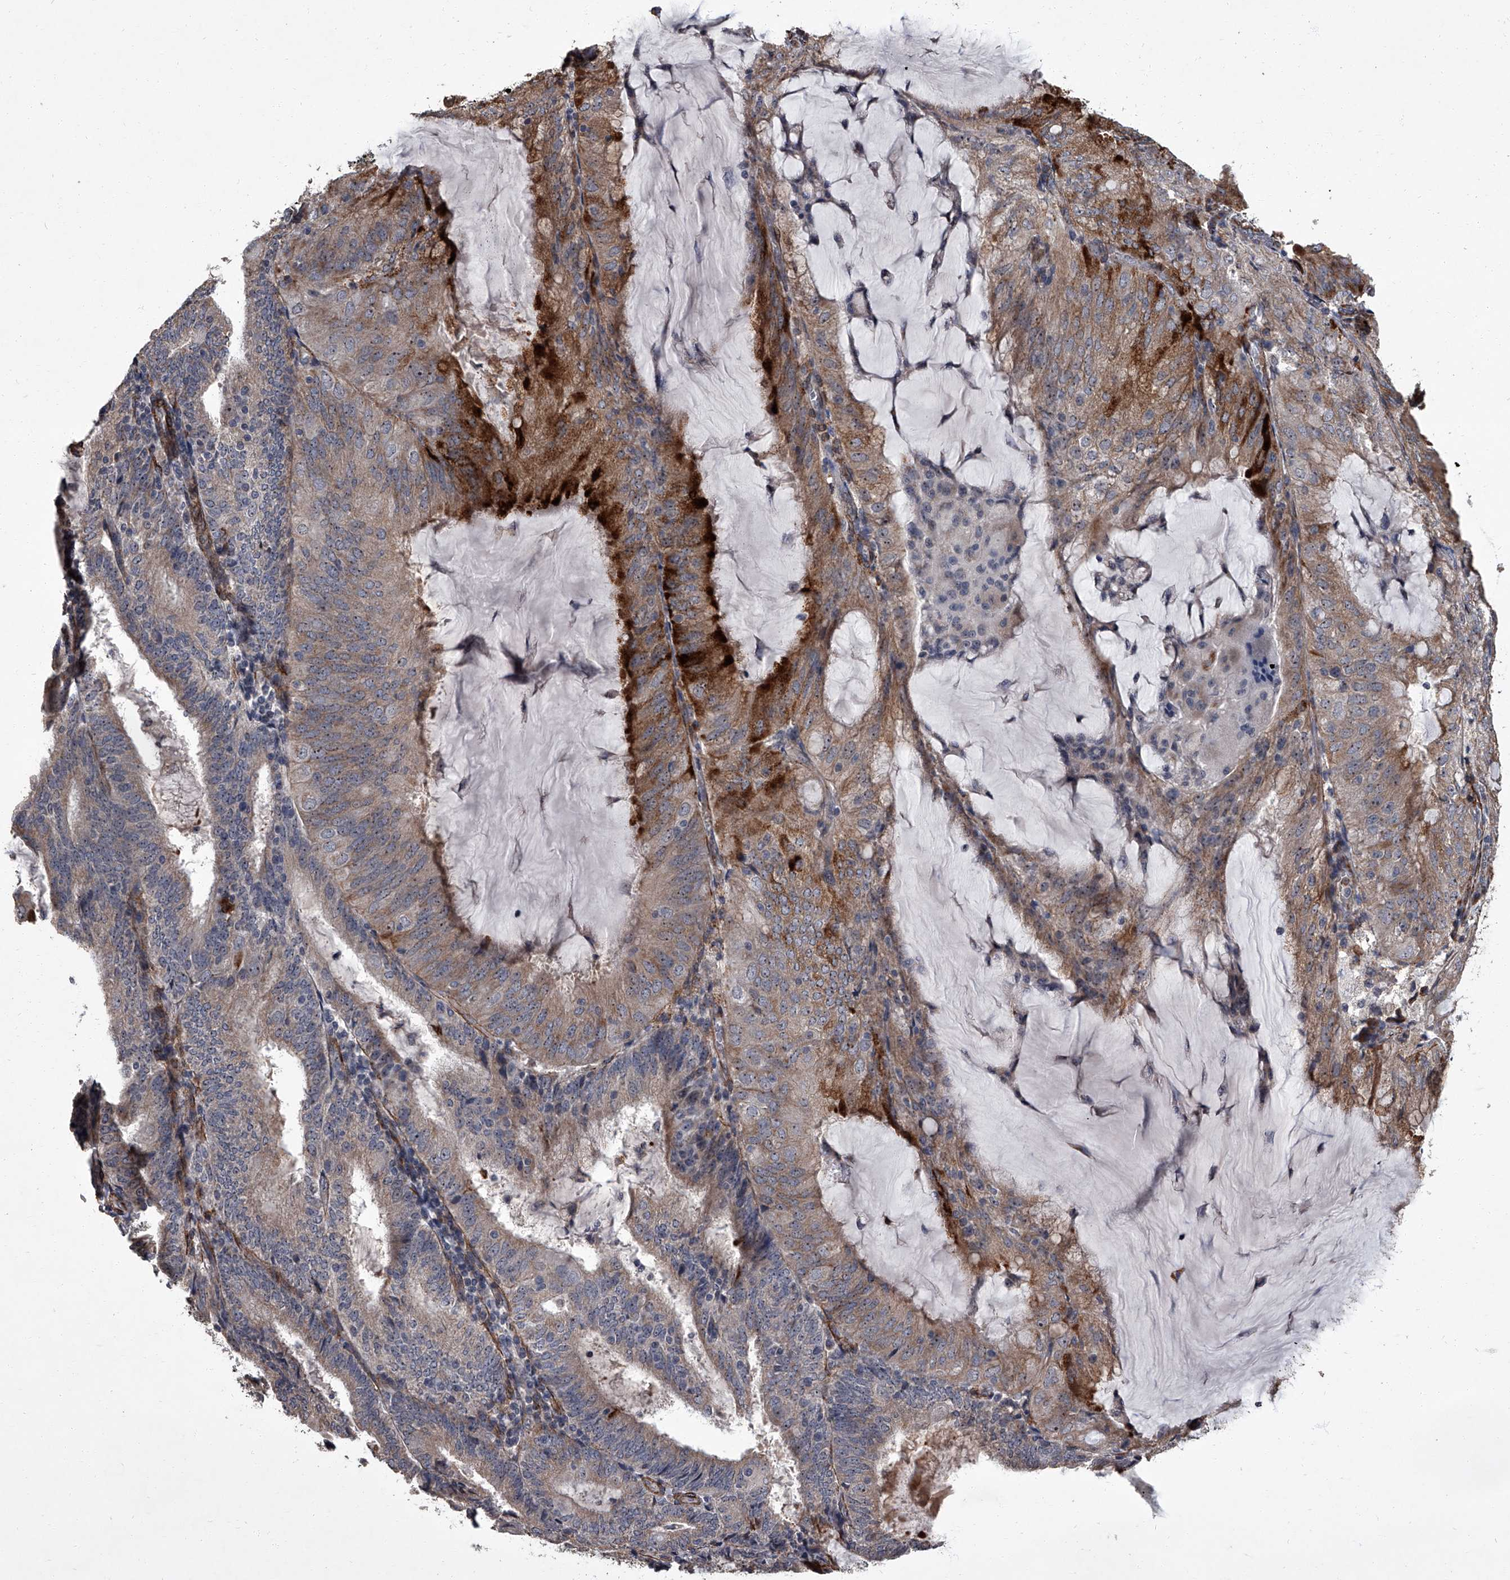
{"staining": {"intensity": "strong", "quantity": "<25%", "location": "cytoplasmic/membranous"}, "tissue": "endometrial cancer", "cell_type": "Tumor cells", "image_type": "cancer", "snomed": [{"axis": "morphology", "description": "Adenocarcinoma, NOS"}, {"axis": "topography", "description": "Endometrium"}], "caption": "Immunohistochemical staining of adenocarcinoma (endometrial) demonstrates medium levels of strong cytoplasmic/membranous protein positivity in about <25% of tumor cells. (IHC, brightfield microscopy, high magnification).", "gene": "SIRT4", "patient": {"sex": "female", "age": 81}}